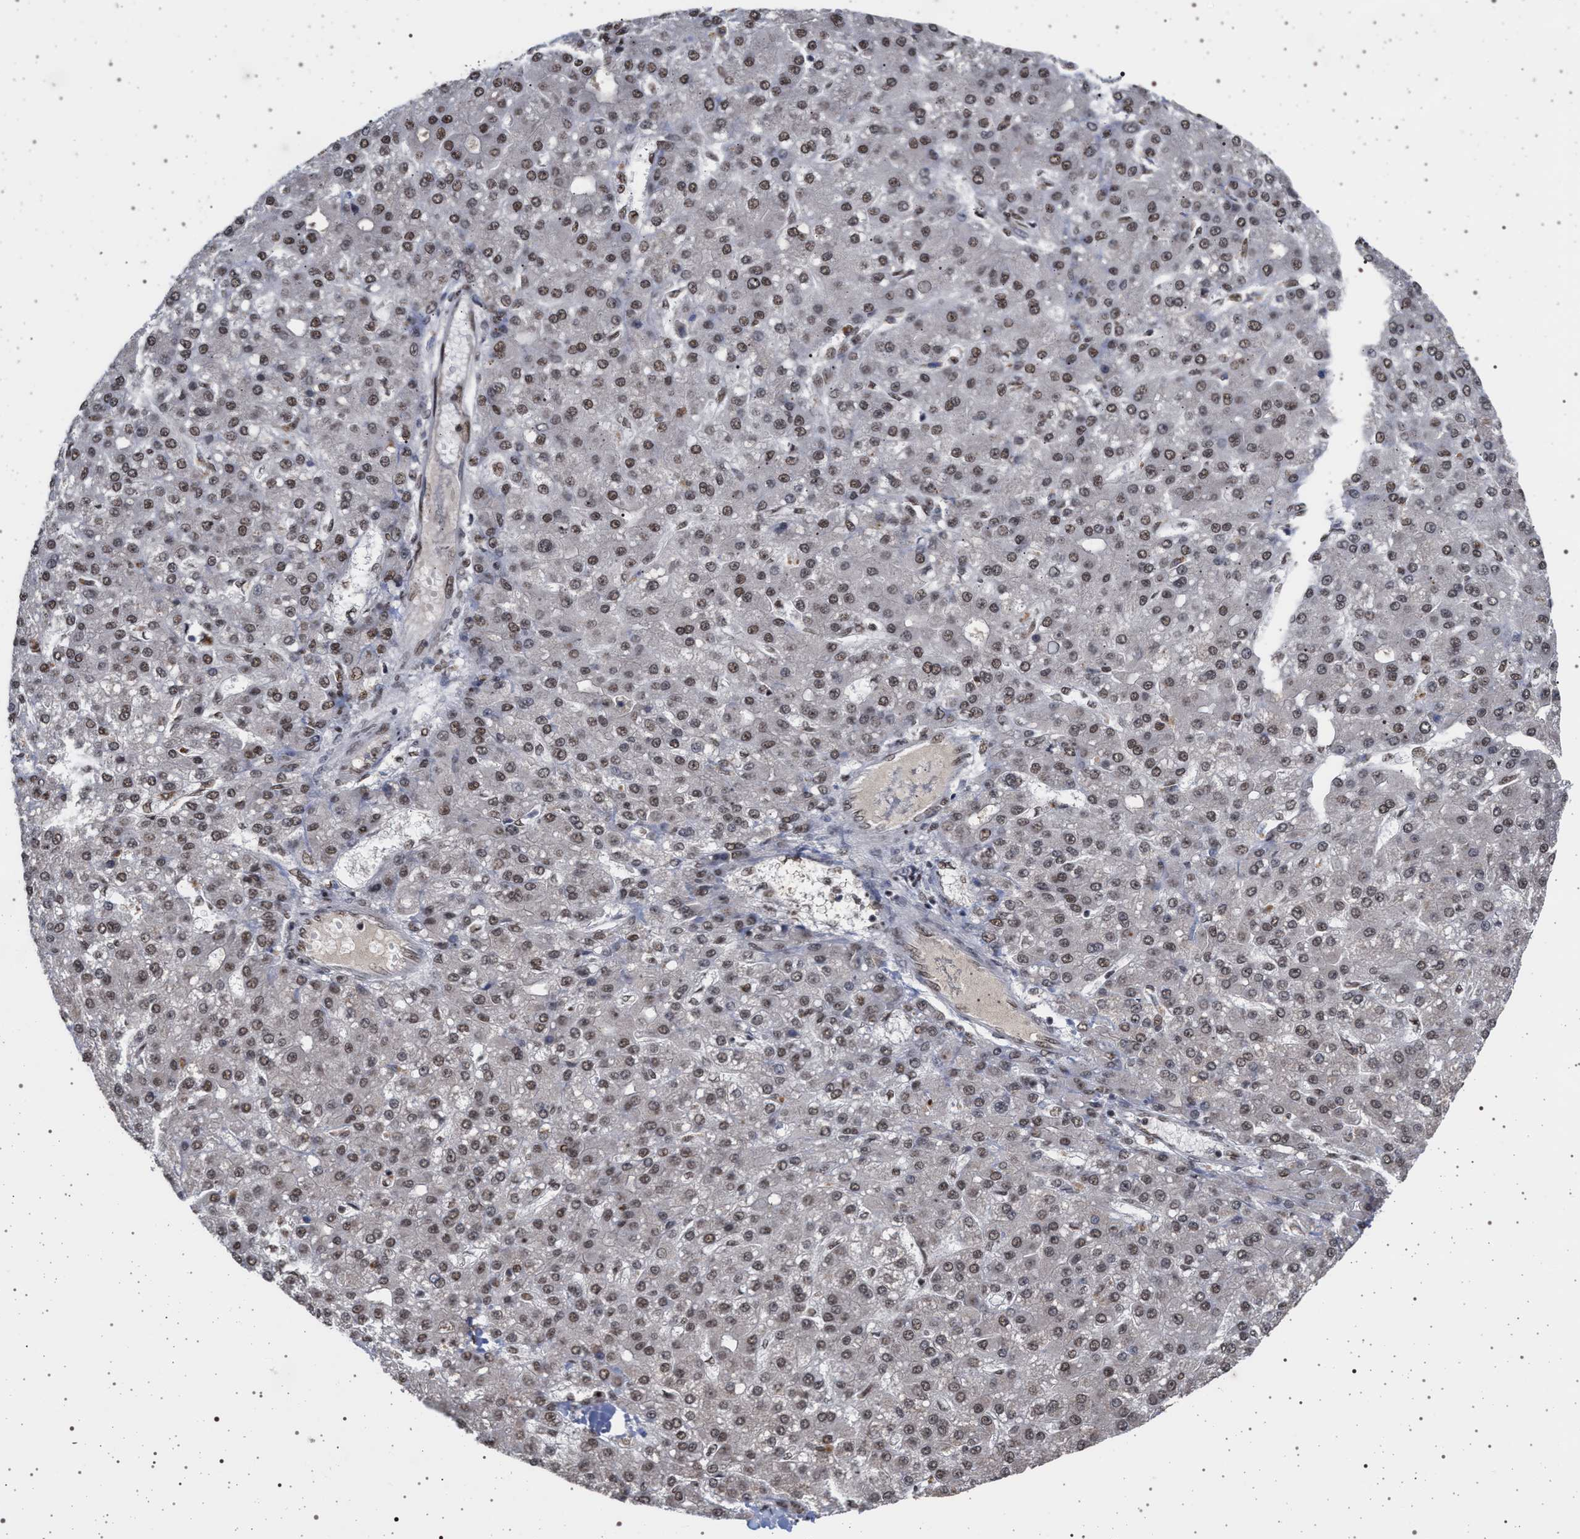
{"staining": {"intensity": "weak", "quantity": ">75%", "location": "nuclear"}, "tissue": "liver cancer", "cell_type": "Tumor cells", "image_type": "cancer", "snomed": [{"axis": "morphology", "description": "Carcinoma, Hepatocellular, NOS"}, {"axis": "topography", "description": "Liver"}], "caption": "A high-resolution photomicrograph shows immunohistochemistry staining of hepatocellular carcinoma (liver), which shows weak nuclear positivity in approximately >75% of tumor cells. (Stains: DAB in brown, nuclei in blue, Microscopy: brightfield microscopy at high magnification).", "gene": "PHF12", "patient": {"sex": "male", "age": 67}}